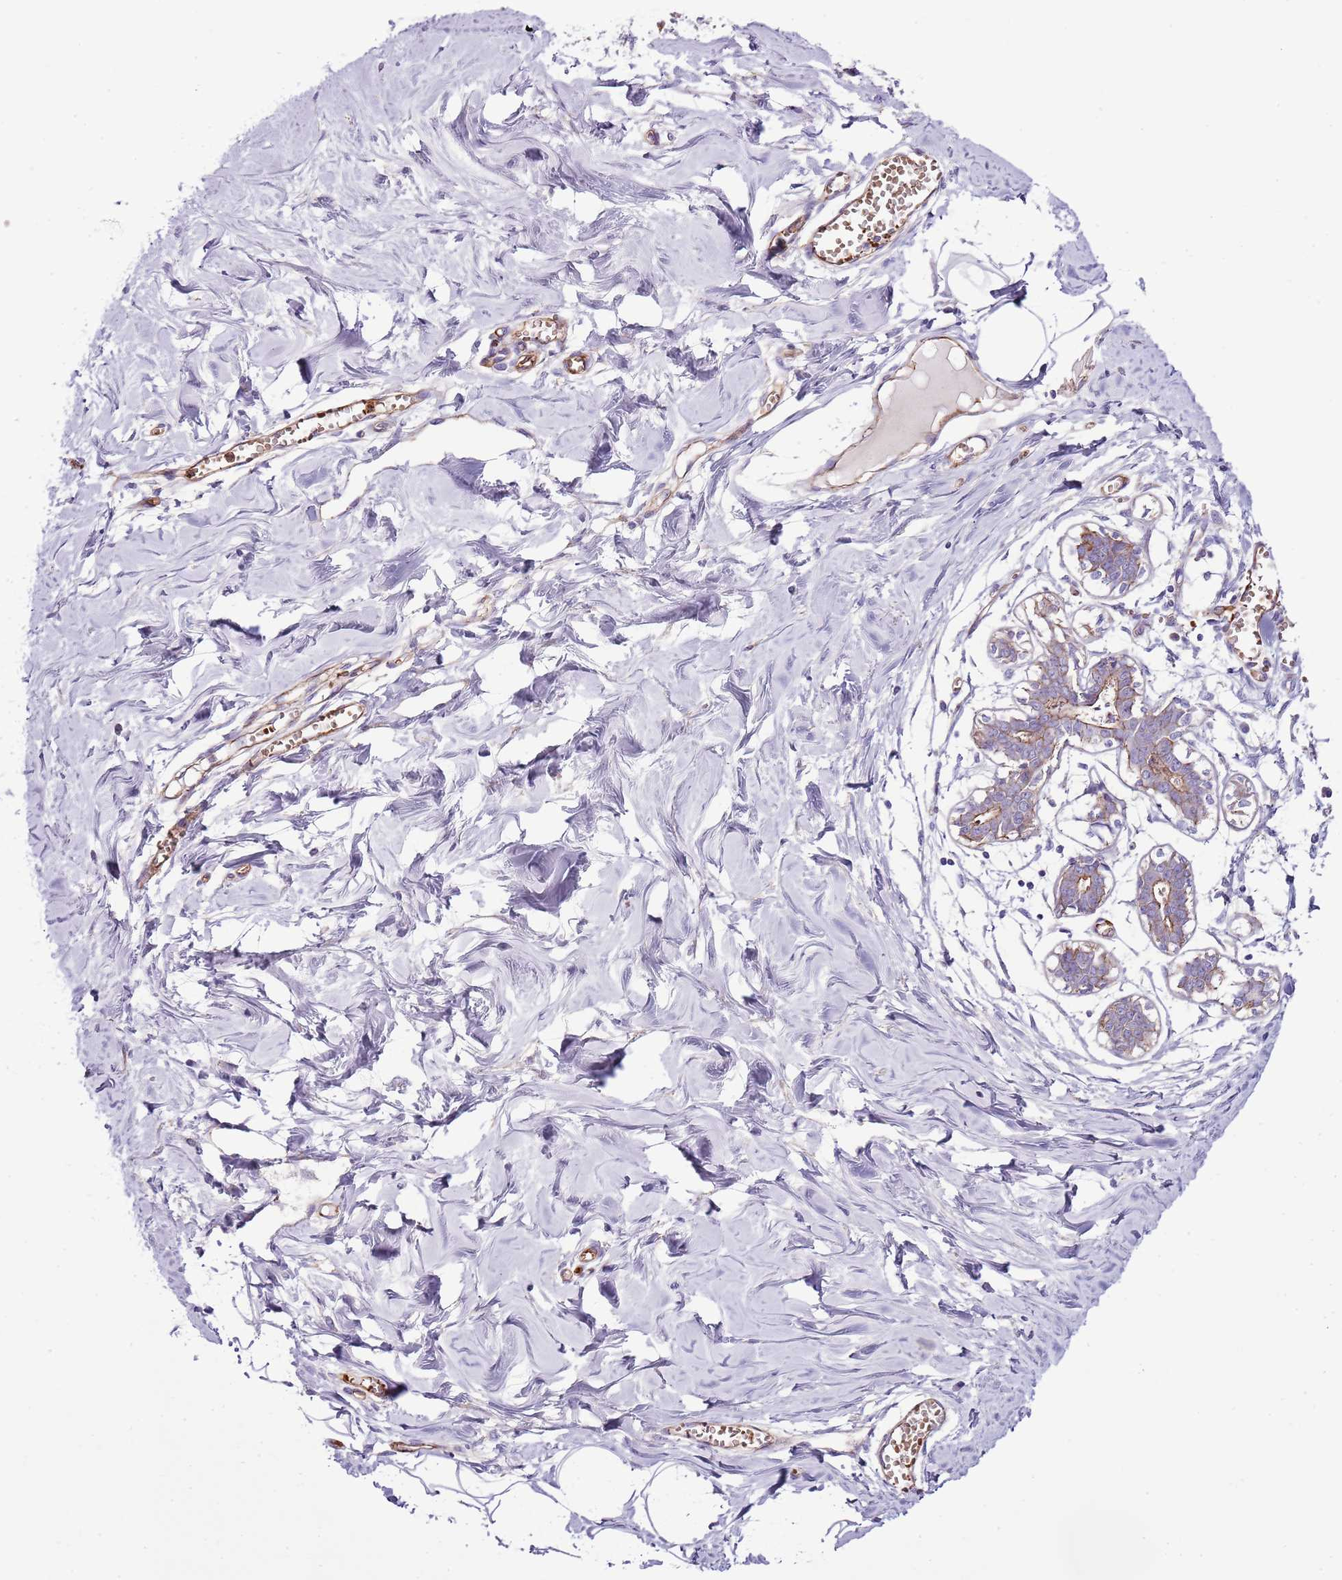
{"staining": {"intensity": "negative", "quantity": "none", "location": "none"}, "tissue": "breast", "cell_type": "Adipocytes", "image_type": "normal", "snomed": [{"axis": "morphology", "description": "Normal tissue, NOS"}, {"axis": "topography", "description": "Breast"}], "caption": "High power microscopy photomicrograph of an IHC micrograph of unremarkable breast, revealing no significant expression in adipocytes. Nuclei are stained in blue.", "gene": "GFRAL", "patient": {"sex": "female", "age": 27}}